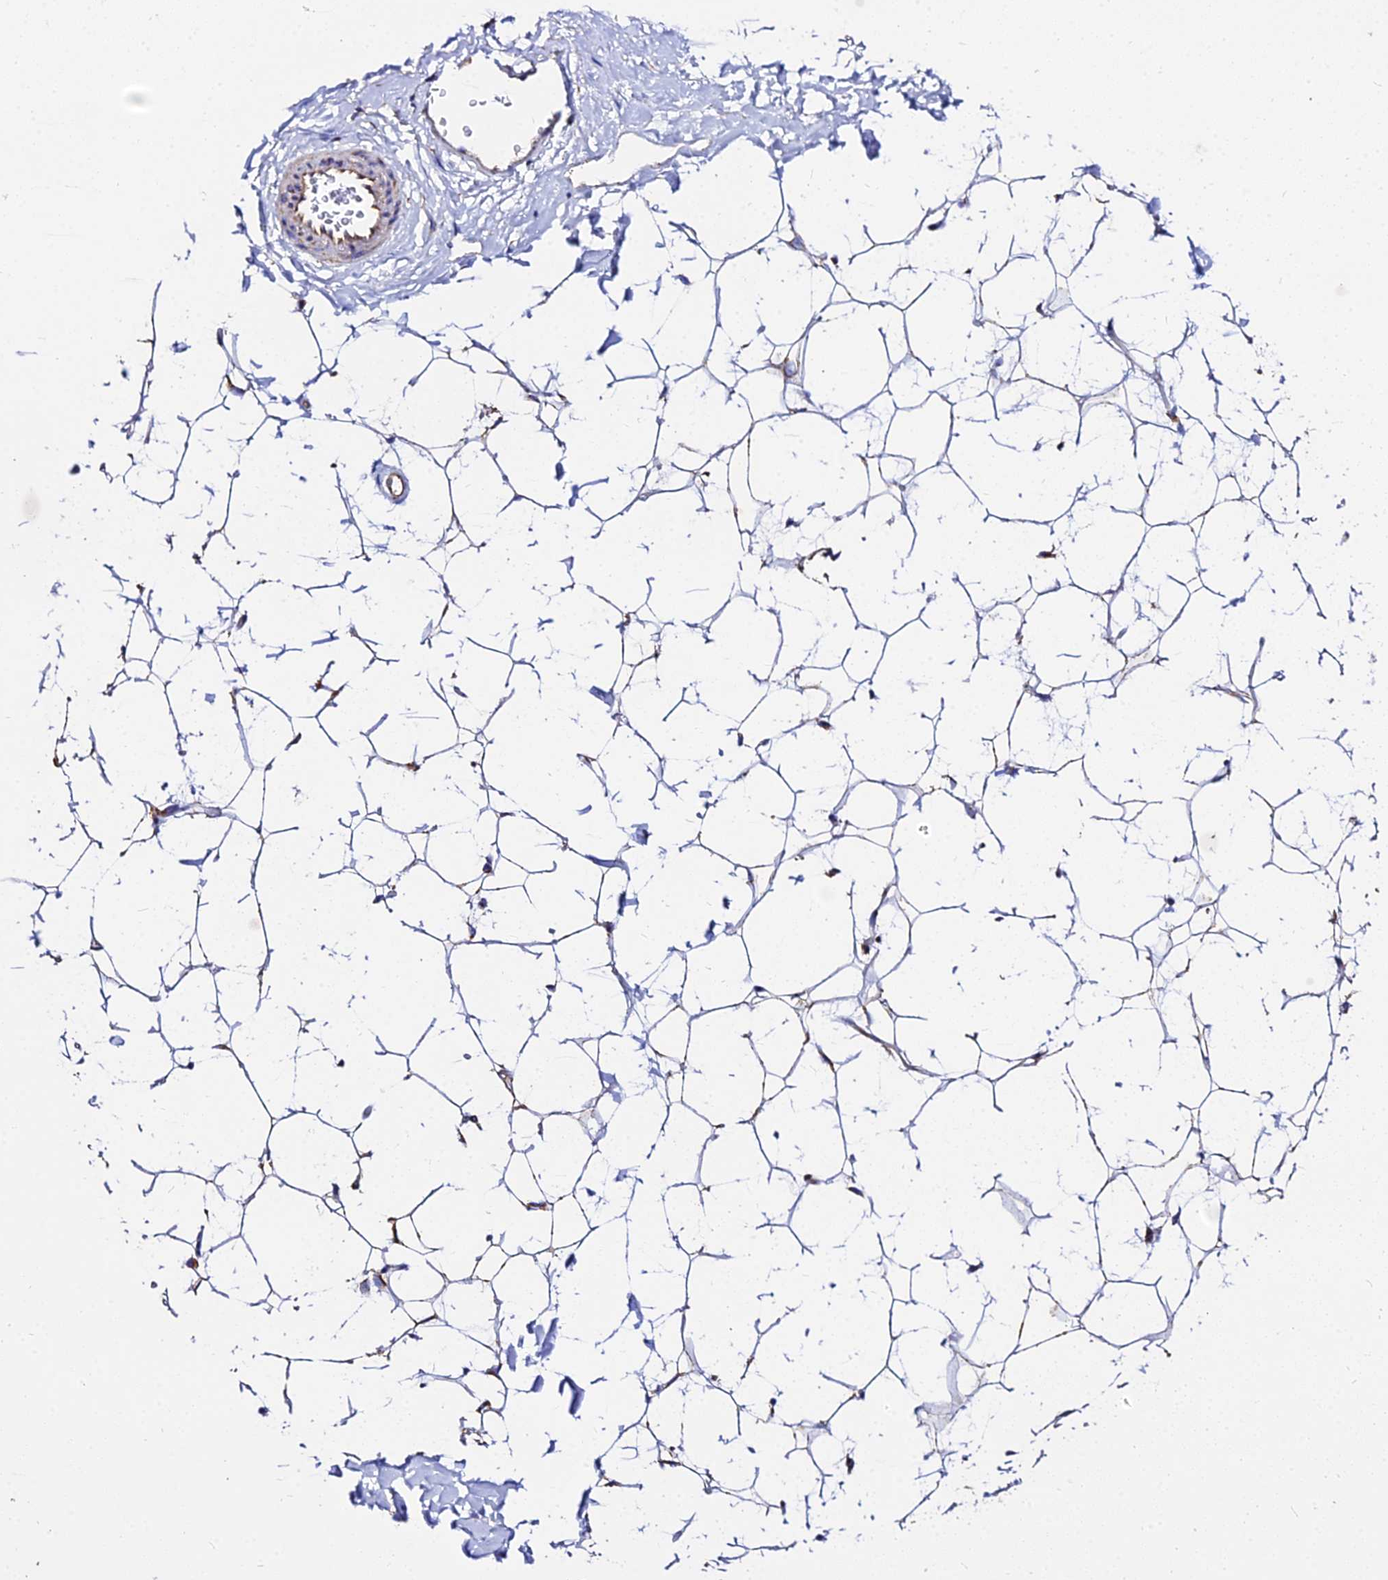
{"staining": {"intensity": "moderate", "quantity": ">75%", "location": "nuclear"}, "tissue": "adipose tissue", "cell_type": "Adipocytes", "image_type": "normal", "snomed": [{"axis": "morphology", "description": "Normal tissue, NOS"}, {"axis": "topography", "description": "Breast"}], "caption": "Approximately >75% of adipocytes in normal adipose tissue exhibit moderate nuclear protein expression as visualized by brown immunohistochemical staining.", "gene": "ZNF573", "patient": {"sex": "female", "age": 26}}